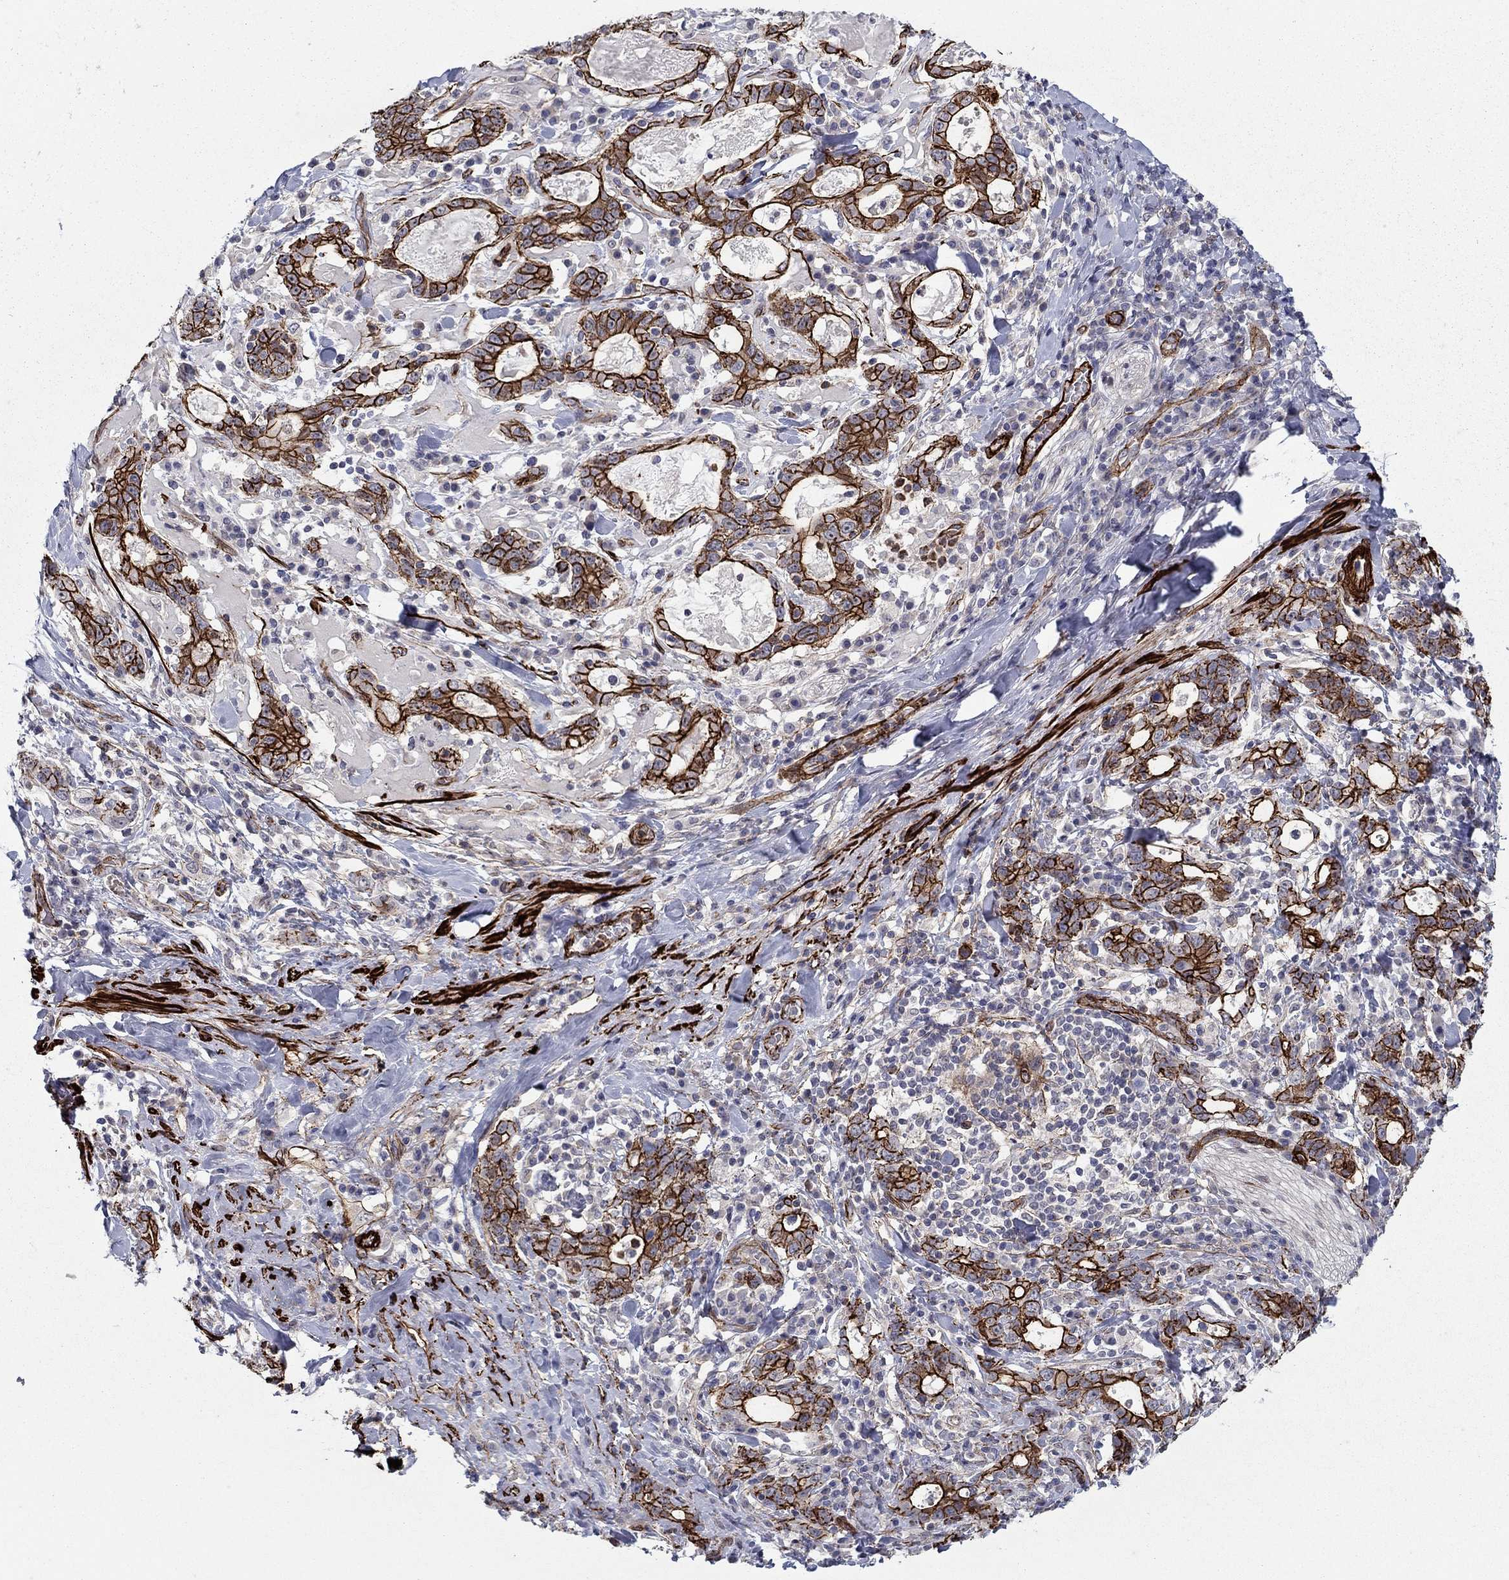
{"staining": {"intensity": "strong", "quantity": ">75%", "location": "cytoplasmic/membranous"}, "tissue": "stomach cancer", "cell_type": "Tumor cells", "image_type": "cancer", "snomed": [{"axis": "morphology", "description": "Adenocarcinoma, NOS"}, {"axis": "topography", "description": "Stomach"}], "caption": "Adenocarcinoma (stomach) was stained to show a protein in brown. There is high levels of strong cytoplasmic/membranous positivity in approximately >75% of tumor cells.", "gene": "KRBA1", "patient": {"sex": "male", "age": 79}}